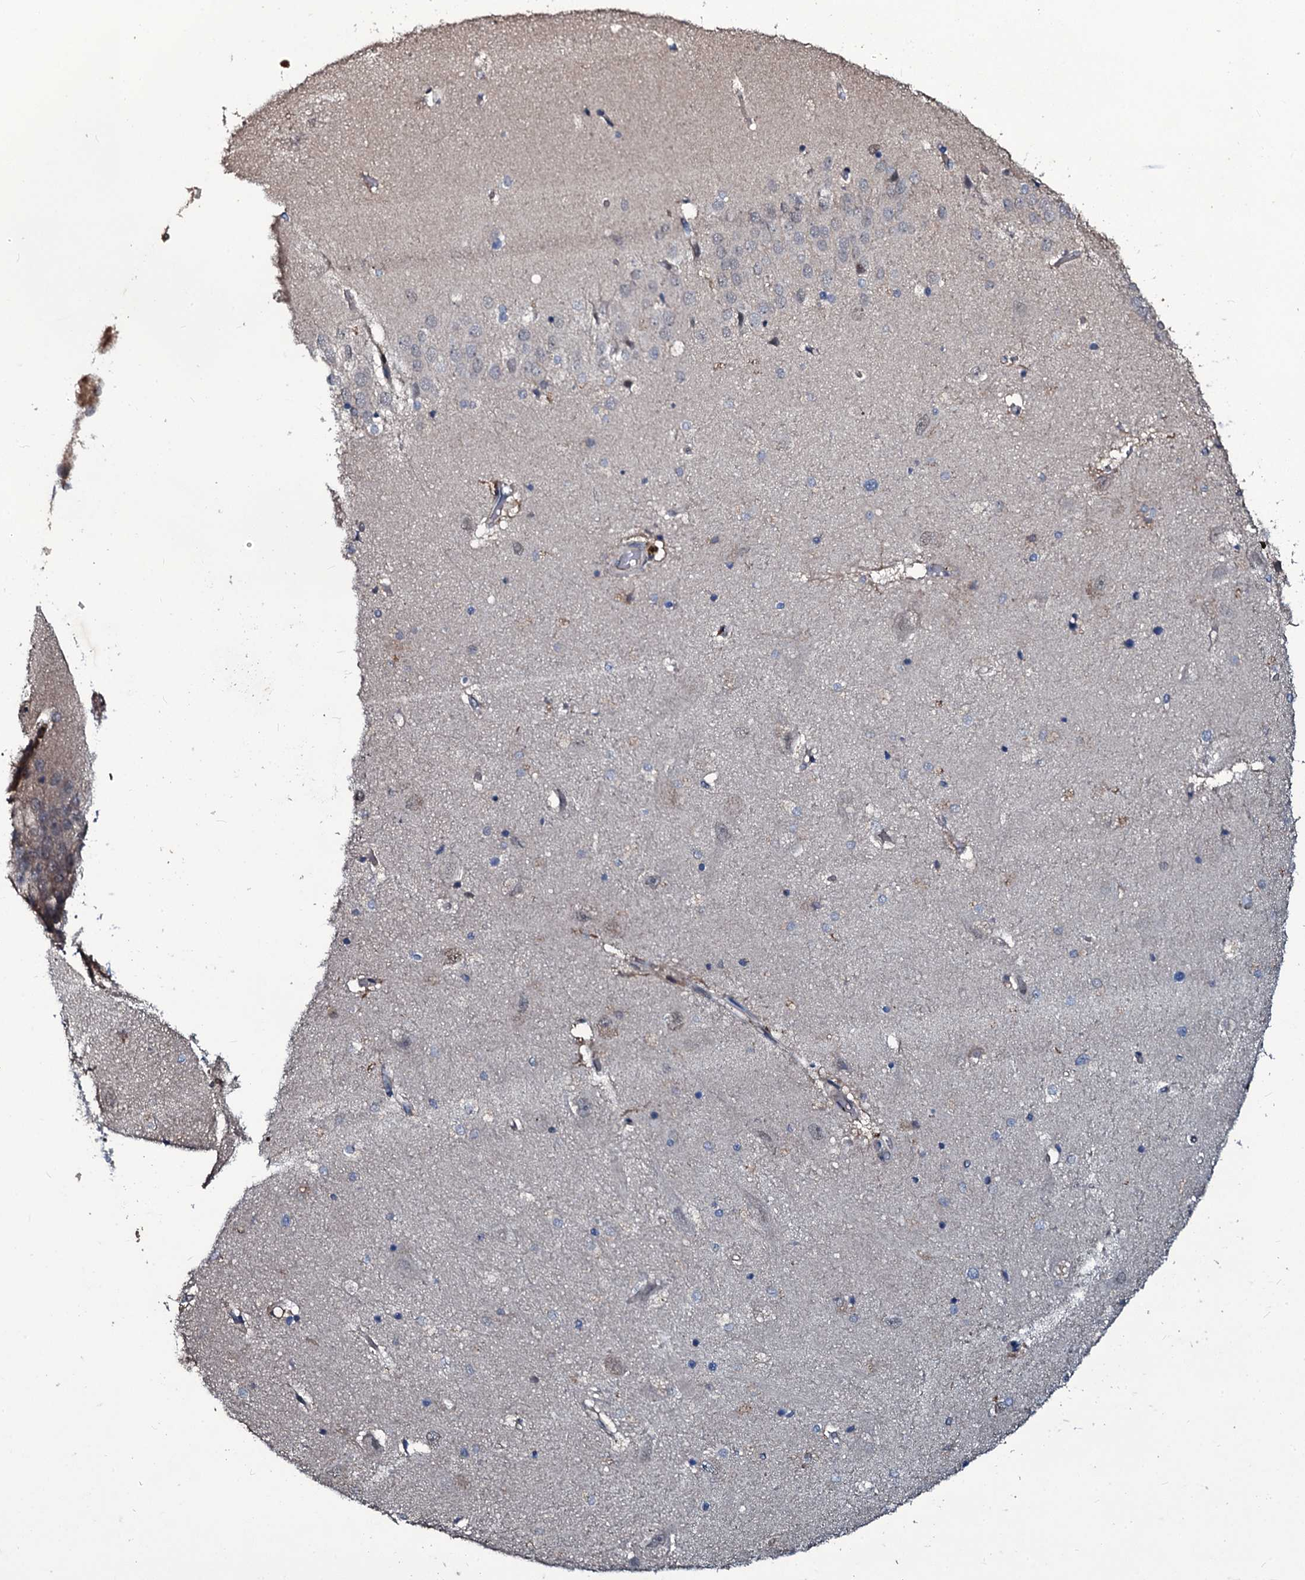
{"staining": {"intensity": "negative", "quantity": "none", "location": "none"}, "tissue": "hippocampus", "cell_type": "Glial cells", "image_type": "normal", "snomed": [{"axis": "morphology", "description": "Normal tissue, NOS"}, {"axis": "topography", "description": "Hippocampus"}], "caption": "IHC histopathology image of normal hippocampus stained for a protein (brown), which demonstrates no staining in glial cells.", "gene": "LYG2", "patient": {"sex": "female", "age": 52}}